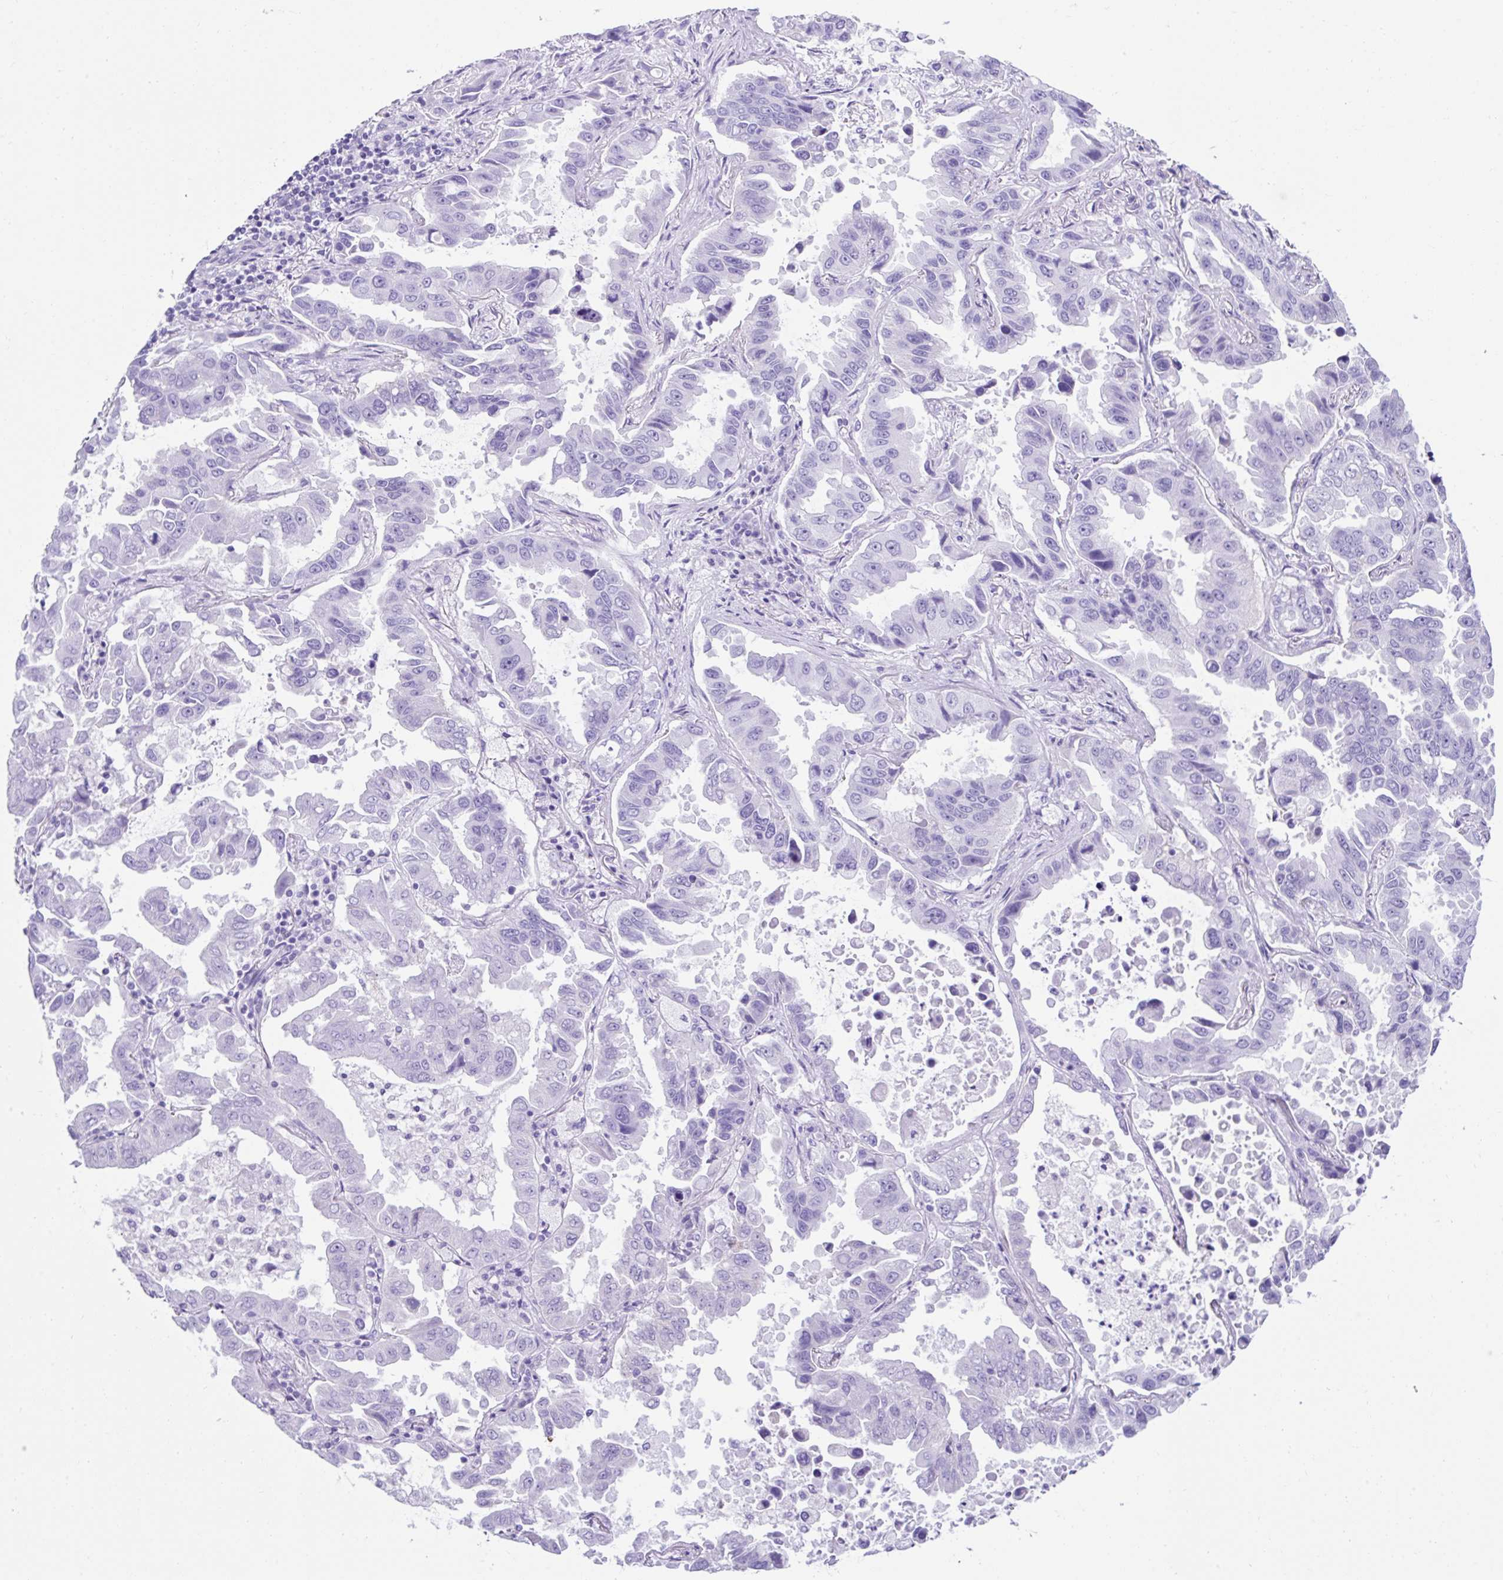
{"staining": {"intensity": "negative", "quantity": "none", "location": "none"}, "tissue": "lung cancer", "cell_type": "Tumor cells", "image_type": "cancer", "snomed": [{"axis": "morphology", "description": "Adenocarcinoma, NOS"}, {"axis": "topography", "description": "Lung"}], "caption": "High power microscopy histopathology image of an immunohistochemistry (IHC) image of lung adenocarcinoma, revealing no significant expression in tumor cells.", "gene": "KRT12", "patient": {"sex": "male", "age": 64}}